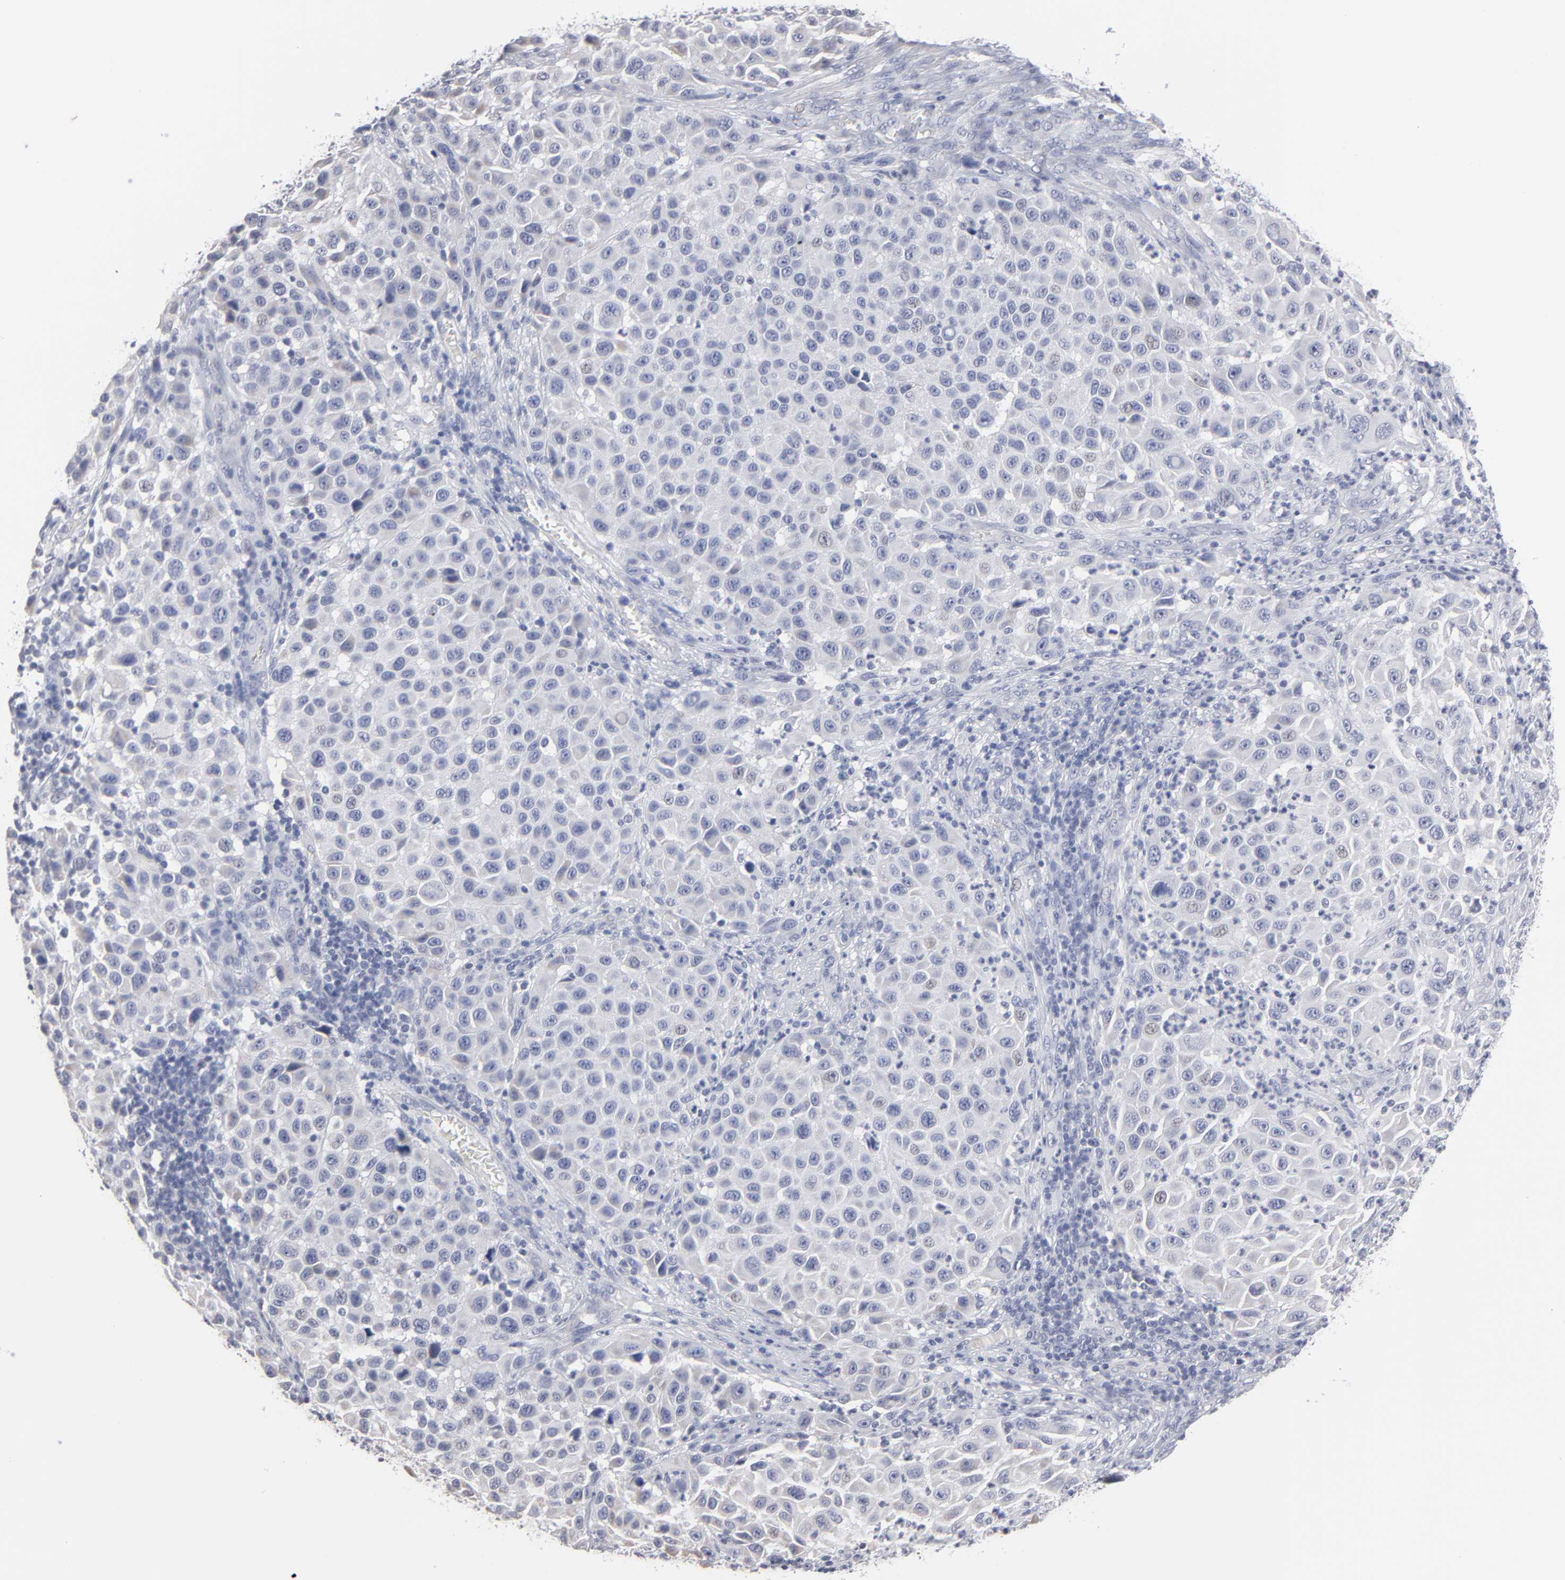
{"staining": {"intensity": "negative", "quantity": "none", "location": "none"}, "tissue": "melanoma", "cell_type": "Tumor cells", "image_type": "cancer", "snomed": [{"axis": "morphology", "description": "Malignant melanoma, Metastatic site"}, {"axis": "topography", "description": "Lymph node"}], "caption": "IHC of human melanoma displays no positivity in tumor cells. (Brightfield microscopy of DAB immunohistochemistry (IHC) at high magnification).", "gene": "RPH3A", "patient": {"sex": "male", "age": 61}}